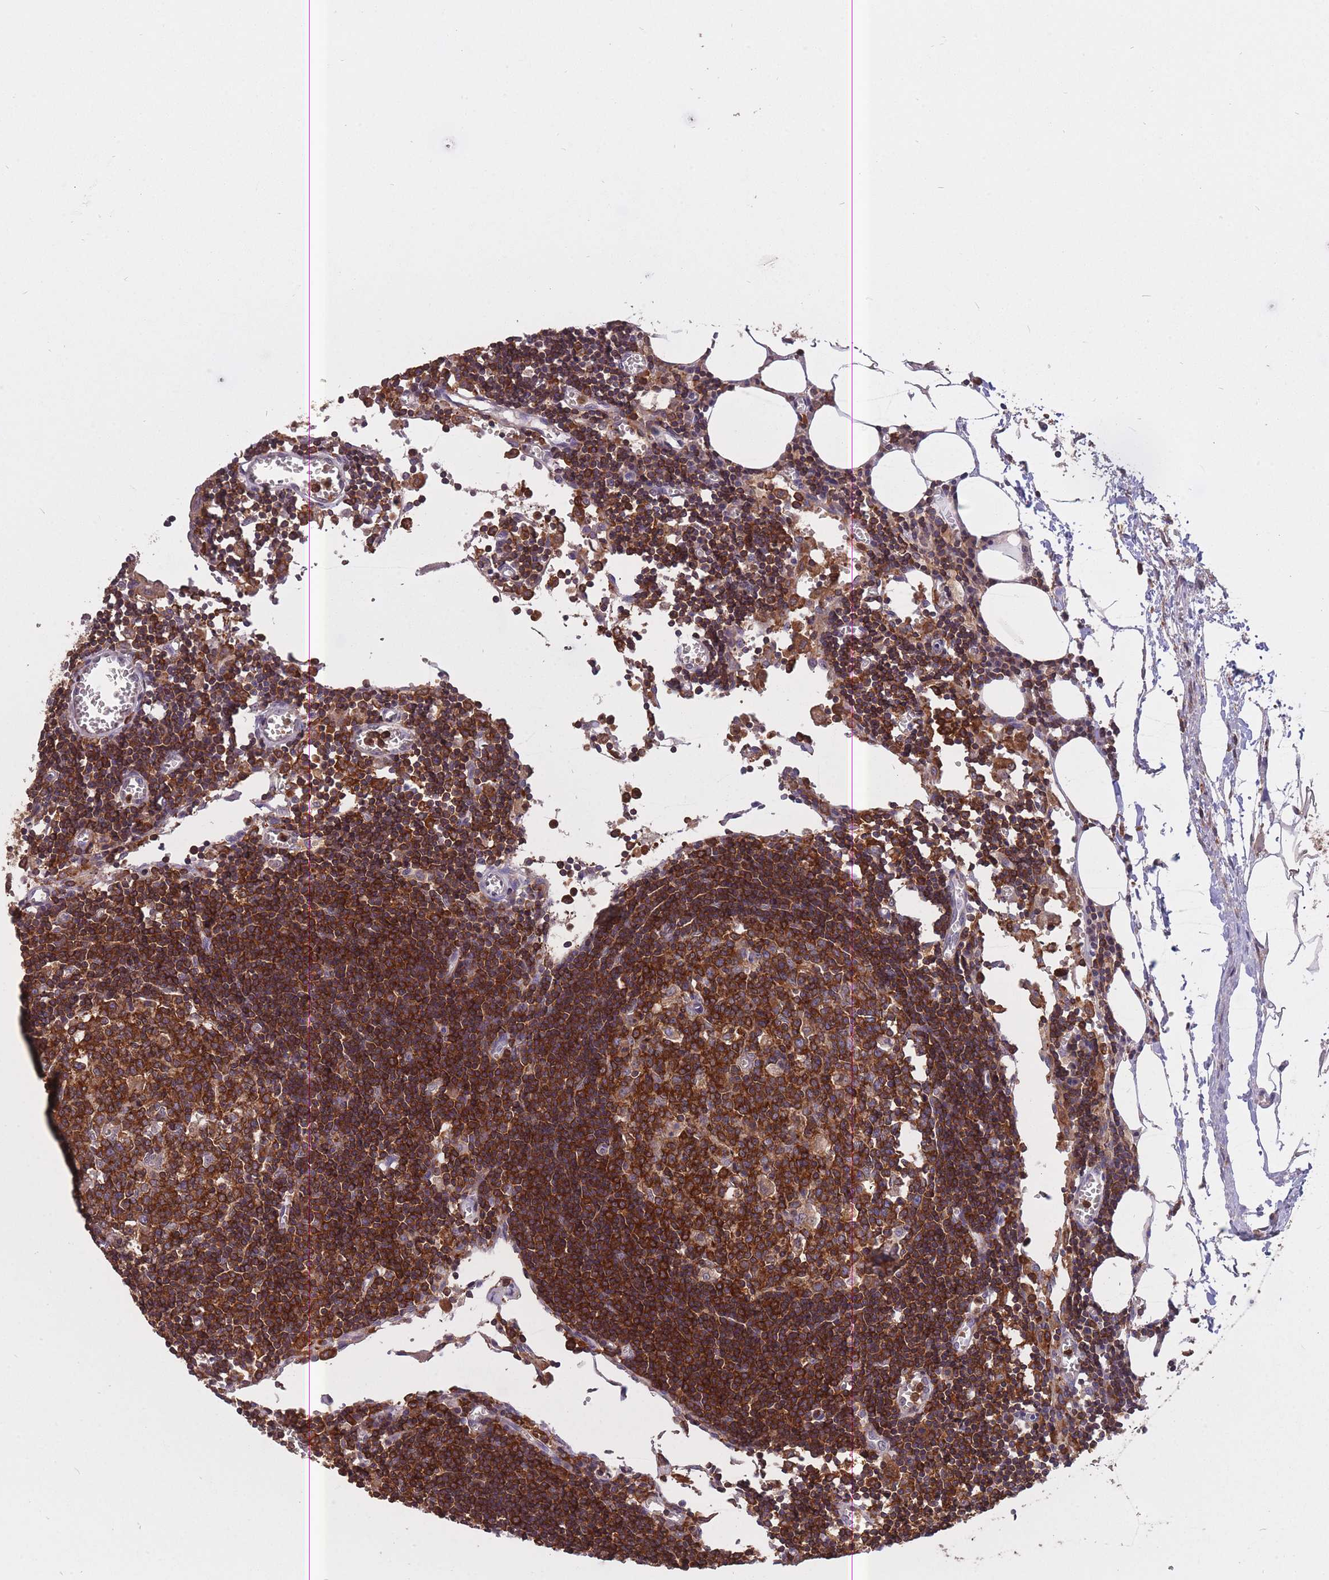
{"staining": {"intensity": "strong", "quantity": ">75%", "location": "cytoplasmic/membranous"}, "tissue": "lymph node", "cell_type": "Germinal center cells", "image_type": "normal", "snomed": [{"axis": "morphology", "description": "Normal tissue, NOS"}, {"axis": "topography", "description": "Lymph node"}], "caption": "High-power microscopy captured an immunohistochemistry image of benign lymph node, revealing strong cytoplasmic/membranous staining in approximately >75% of germinal center cells. (brown staining indicates protein expression, while blue staining denotes nuclei).", "gene": "GMIP", "patient": {"sex": "male", "age": 62}}